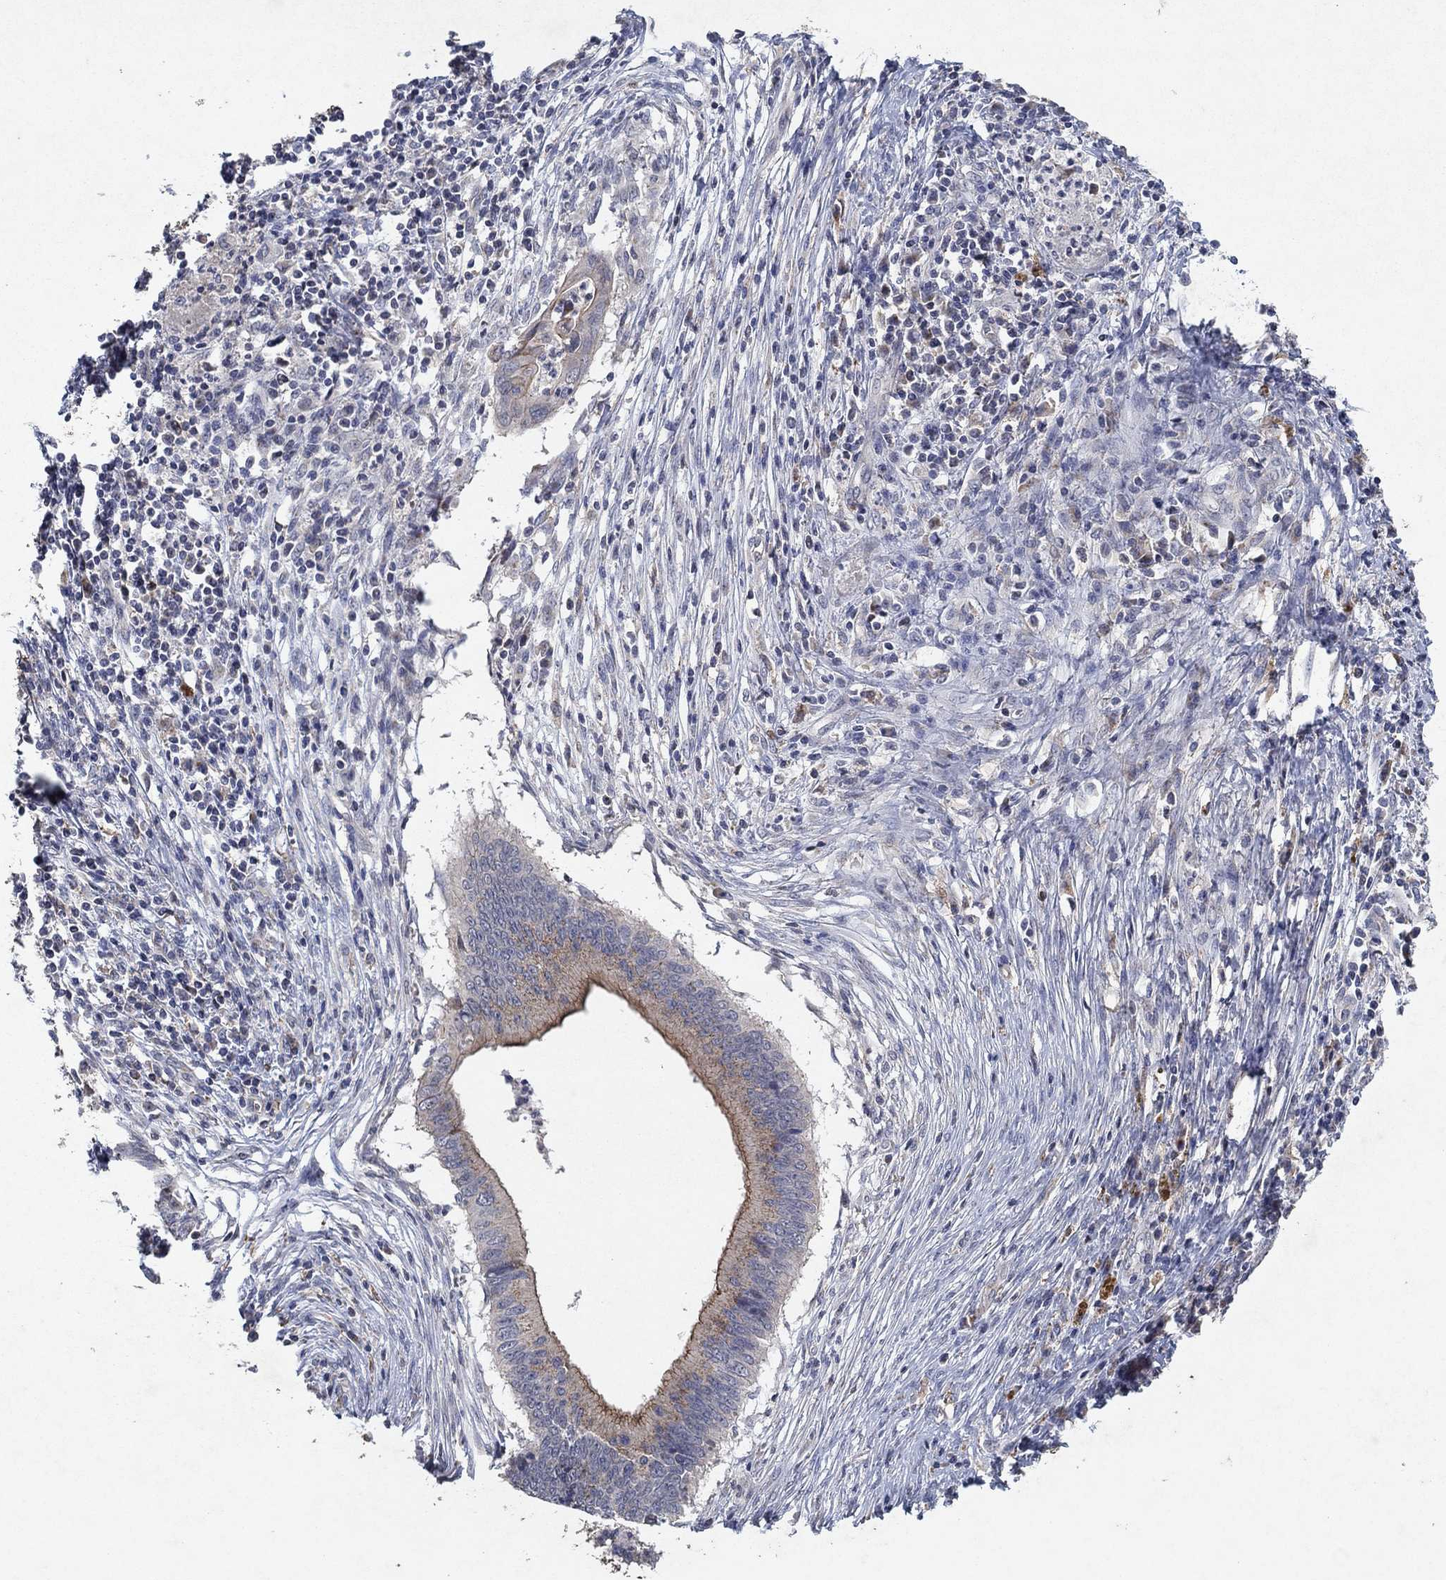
{"staining": {"intensity": "moderate", "quantity": "<25%", "location": "cytoplasmic/membranous"}, "tissue": "cervical cancer", "cell_type": "Tumor cells", "image_type": "cancer", "snomed": [{"axis": "morphology", "description": "Adenocarcinoma, NOS"}, {"axis": "topography", "description": "Cervix"}], "caption": "This histopathology image demonstrates immunohistochemistry staining of human cervical adenocarcinoma, with low moderate cytoplasmic/membranous staining in about <25% of tumor cells.", "gene": "FRG1", "patient": {"sex": "female", "age": 42}}